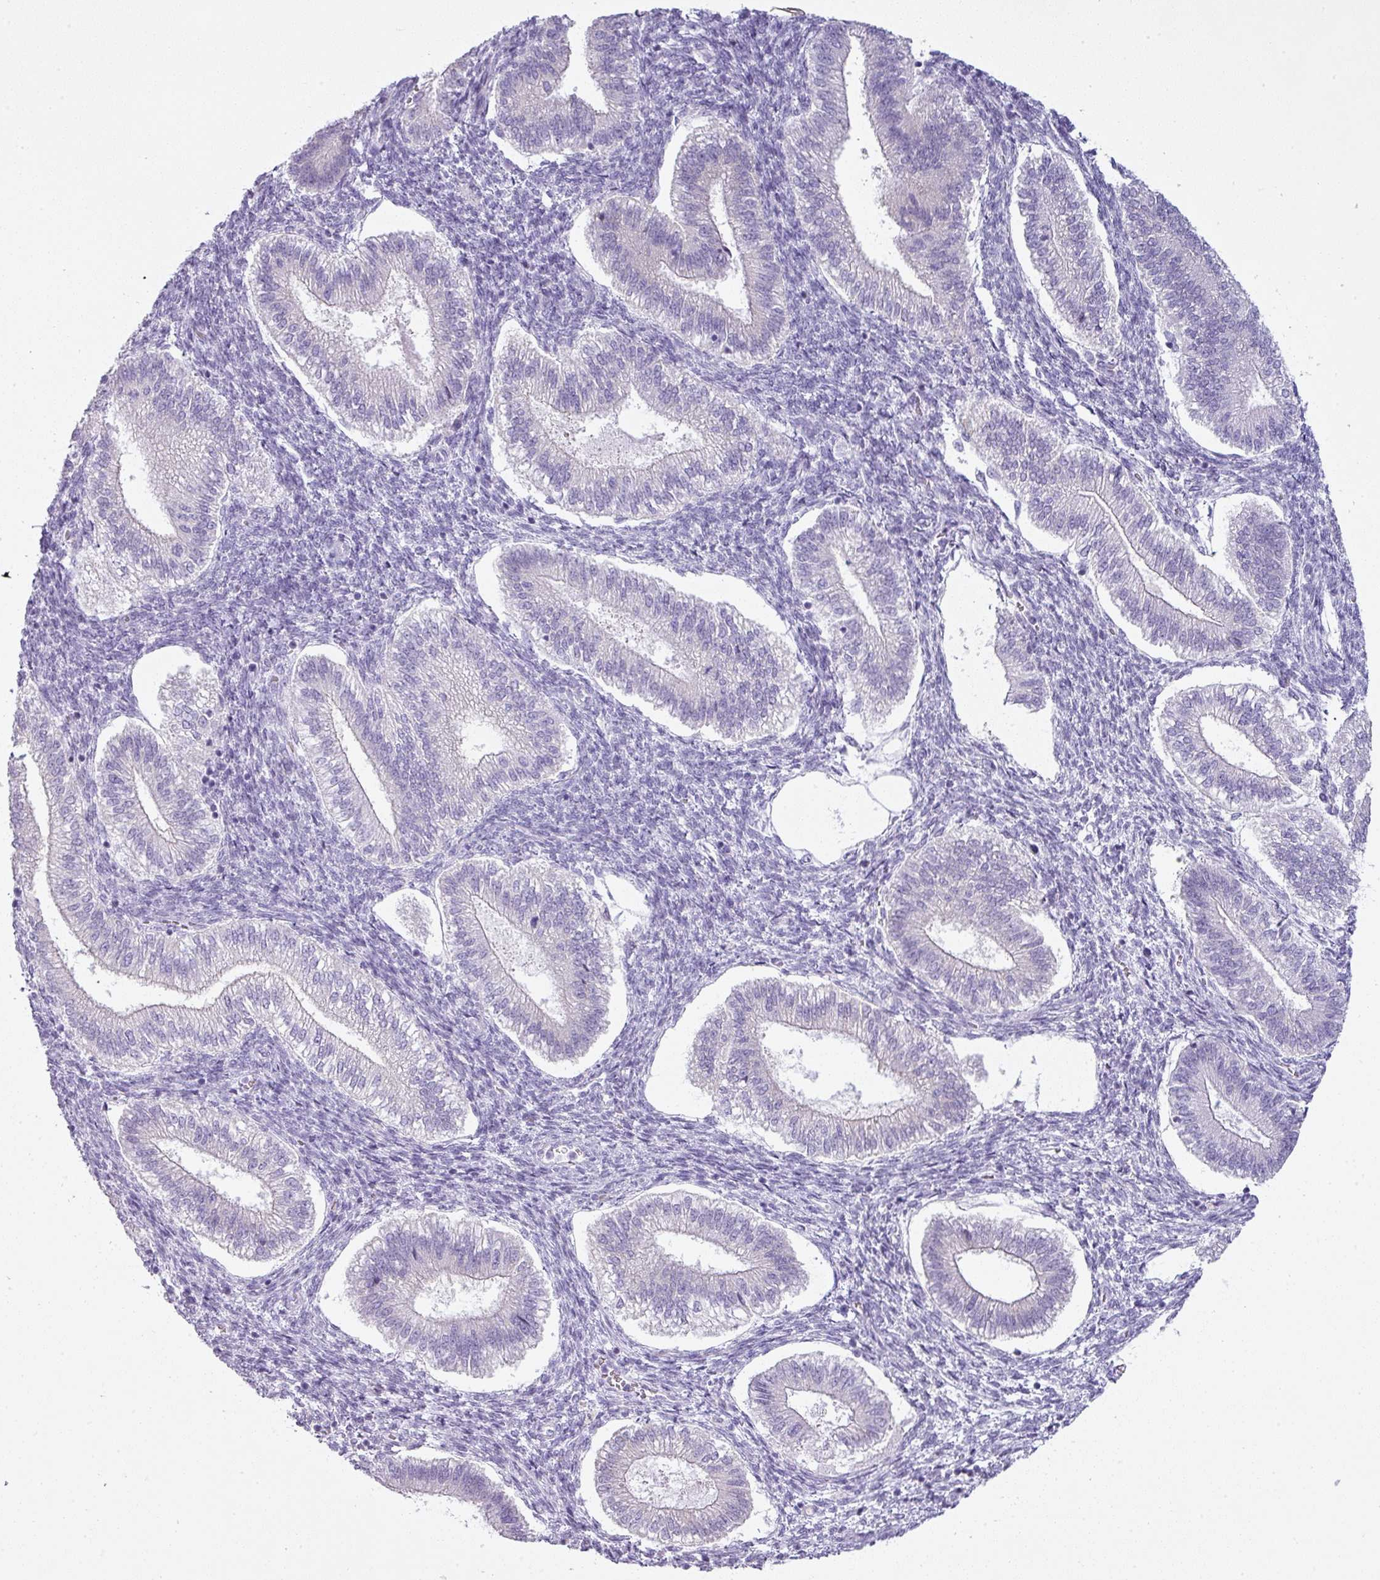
{"staining": {"intensity": "negative", "quantity": "none", "location": "none"}, "tissue": "endometrium", "cell_type": "Cells in endometrial stroma", "image_type": "normal", "snomed": [{"axis": "morphology", "description": "Normal tissue, NOS"}, {"axis": "topography", "description": "Endometrium"}], "caption": "Photomicrograph shows no protein staining in cells in endometrial stroma of normal endometrium. Brightfield microscopy of immunohistochemistry (IHC) stained with DAB (brown) and hematoxylin (blue), captured at high magnification.", "gene": "PGA3", "patient": {"sex": "female", "age": 25}}